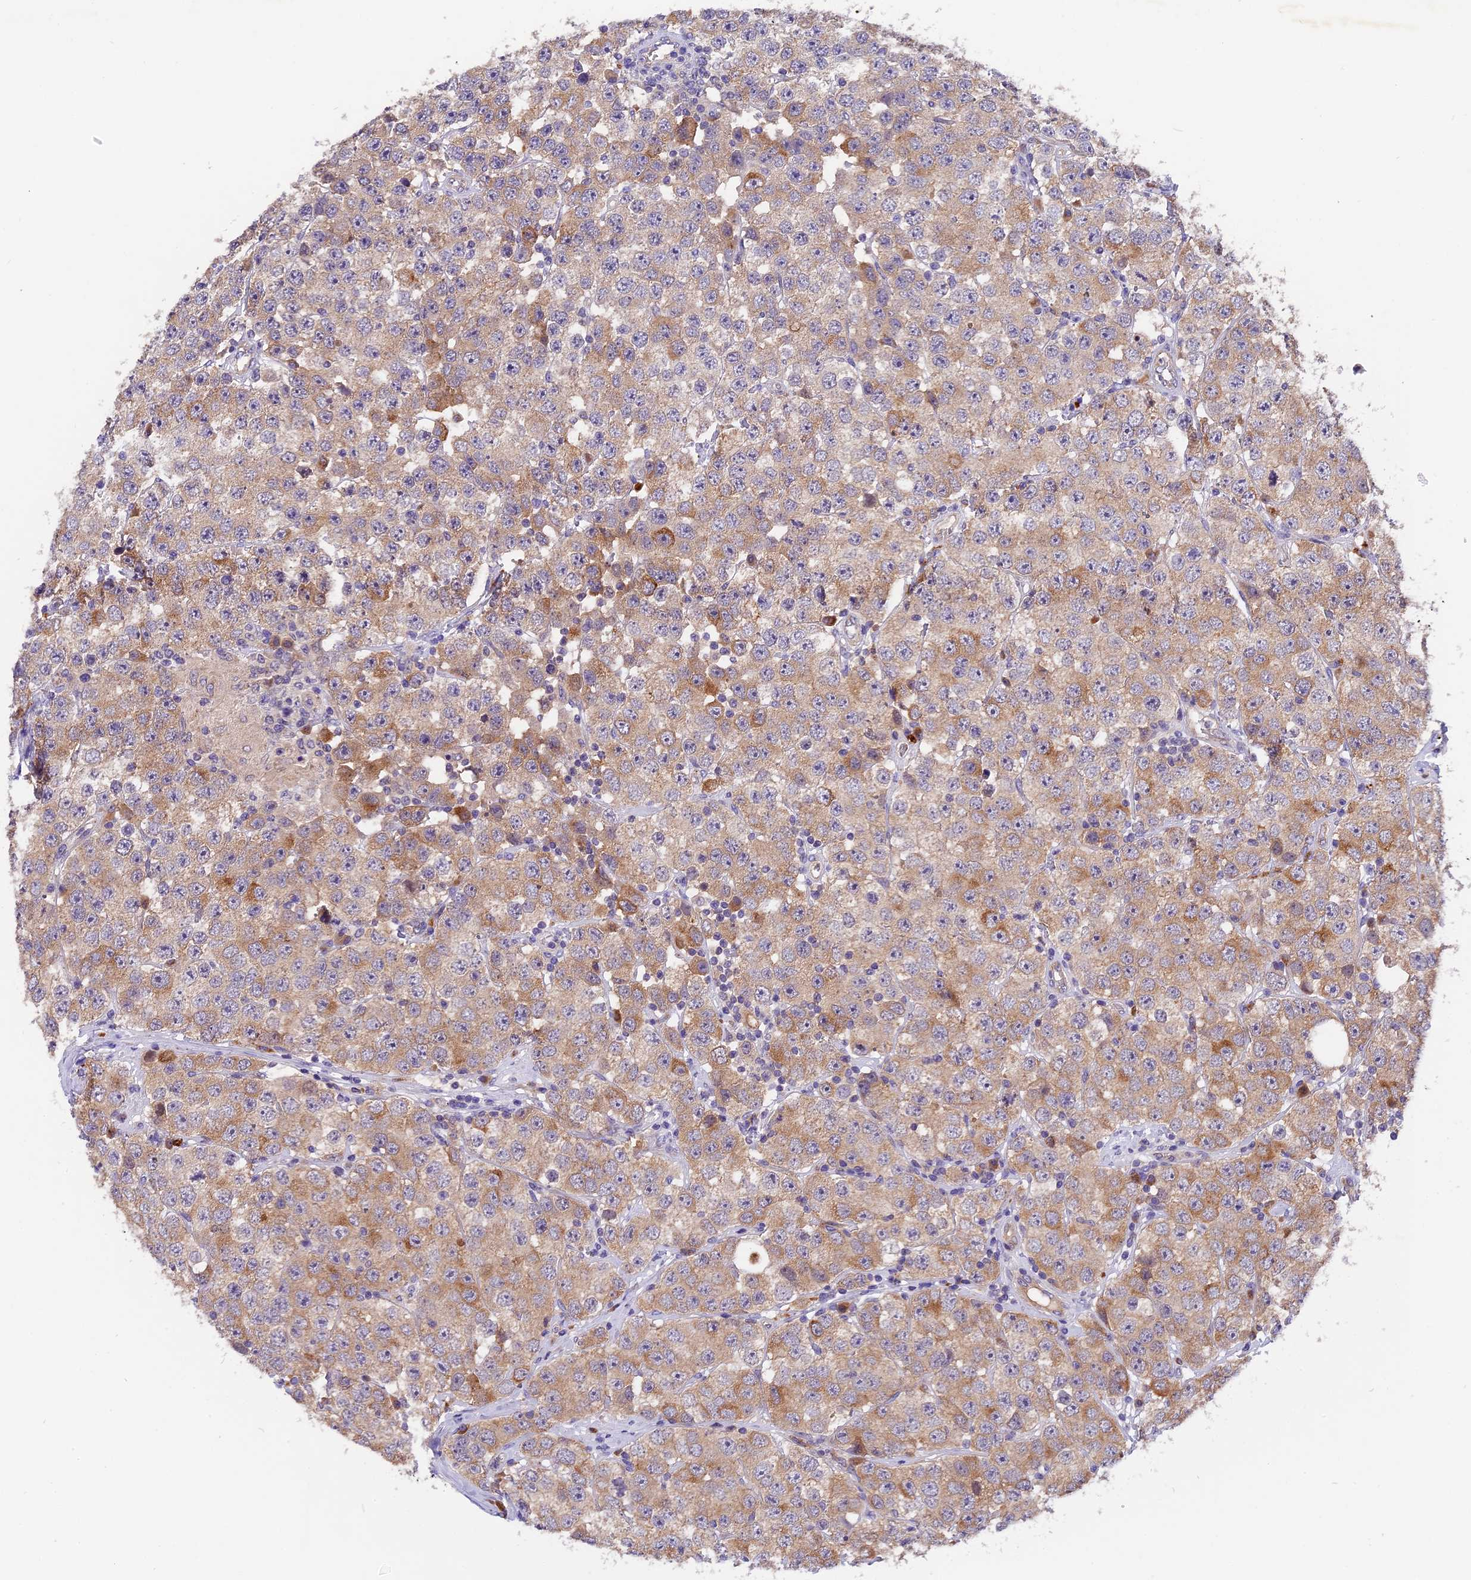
{"staining": {"intensity": "moderate", "quantity": "25%-75%", "location": "cytoplasmic/membranous"}, "tissue": "testis cancer", "cell_type": "Tumor cells", "image_type": "cancer", "snomed": [{"axis": "morphology", "description": "Seminoma, NOS"}, {"axis": "topography", "description": "Testis"}], "caption": "A brown stain shows moderate cytoplasmic/membranous expression of a protein in human seminoma (testis) tumor cells.", "gene": "COPE", "patient": {"sex": "male", "age": 28}}